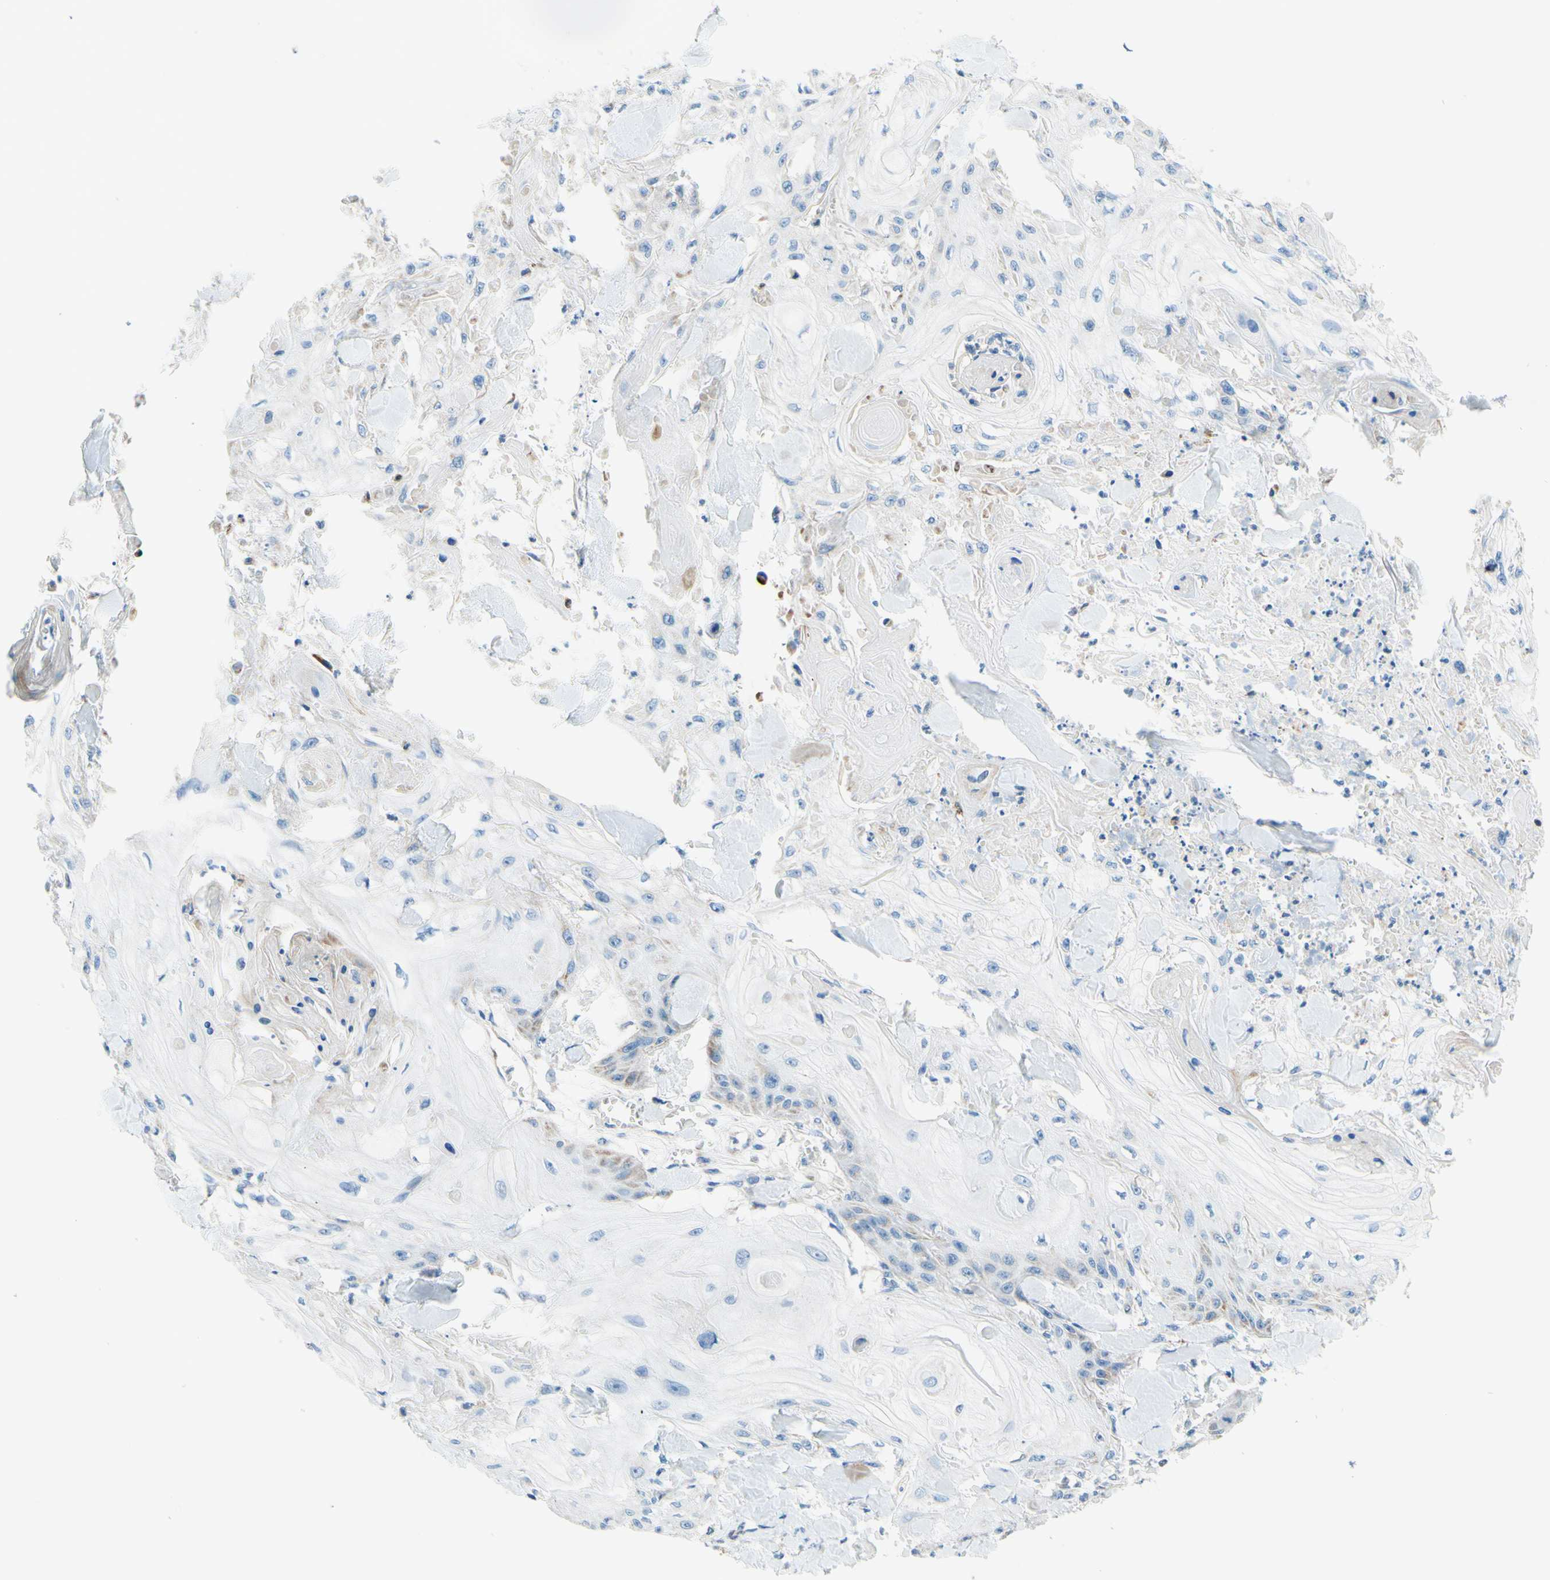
{"staining": {"intensity": "negative", "quantity": "none", "location": "none"}, "tissue": "skin cancer", "cell_type": "Tumor cells", "image_type": "cancer", "snomed": [{"axis": "morphology", "description": "Squamous cell carcinoma, NOS"}, {"axis": "topography", "description": "Skin"}], "caption": "Tumor cells are negative for protein expression in human squamous cell carcinoma (skin). (Immunohistochemistry (ihc), brightfield microscopy, high magnification).", "gene": "CBX7", "patient": {"sex": "male", "age": 74}}